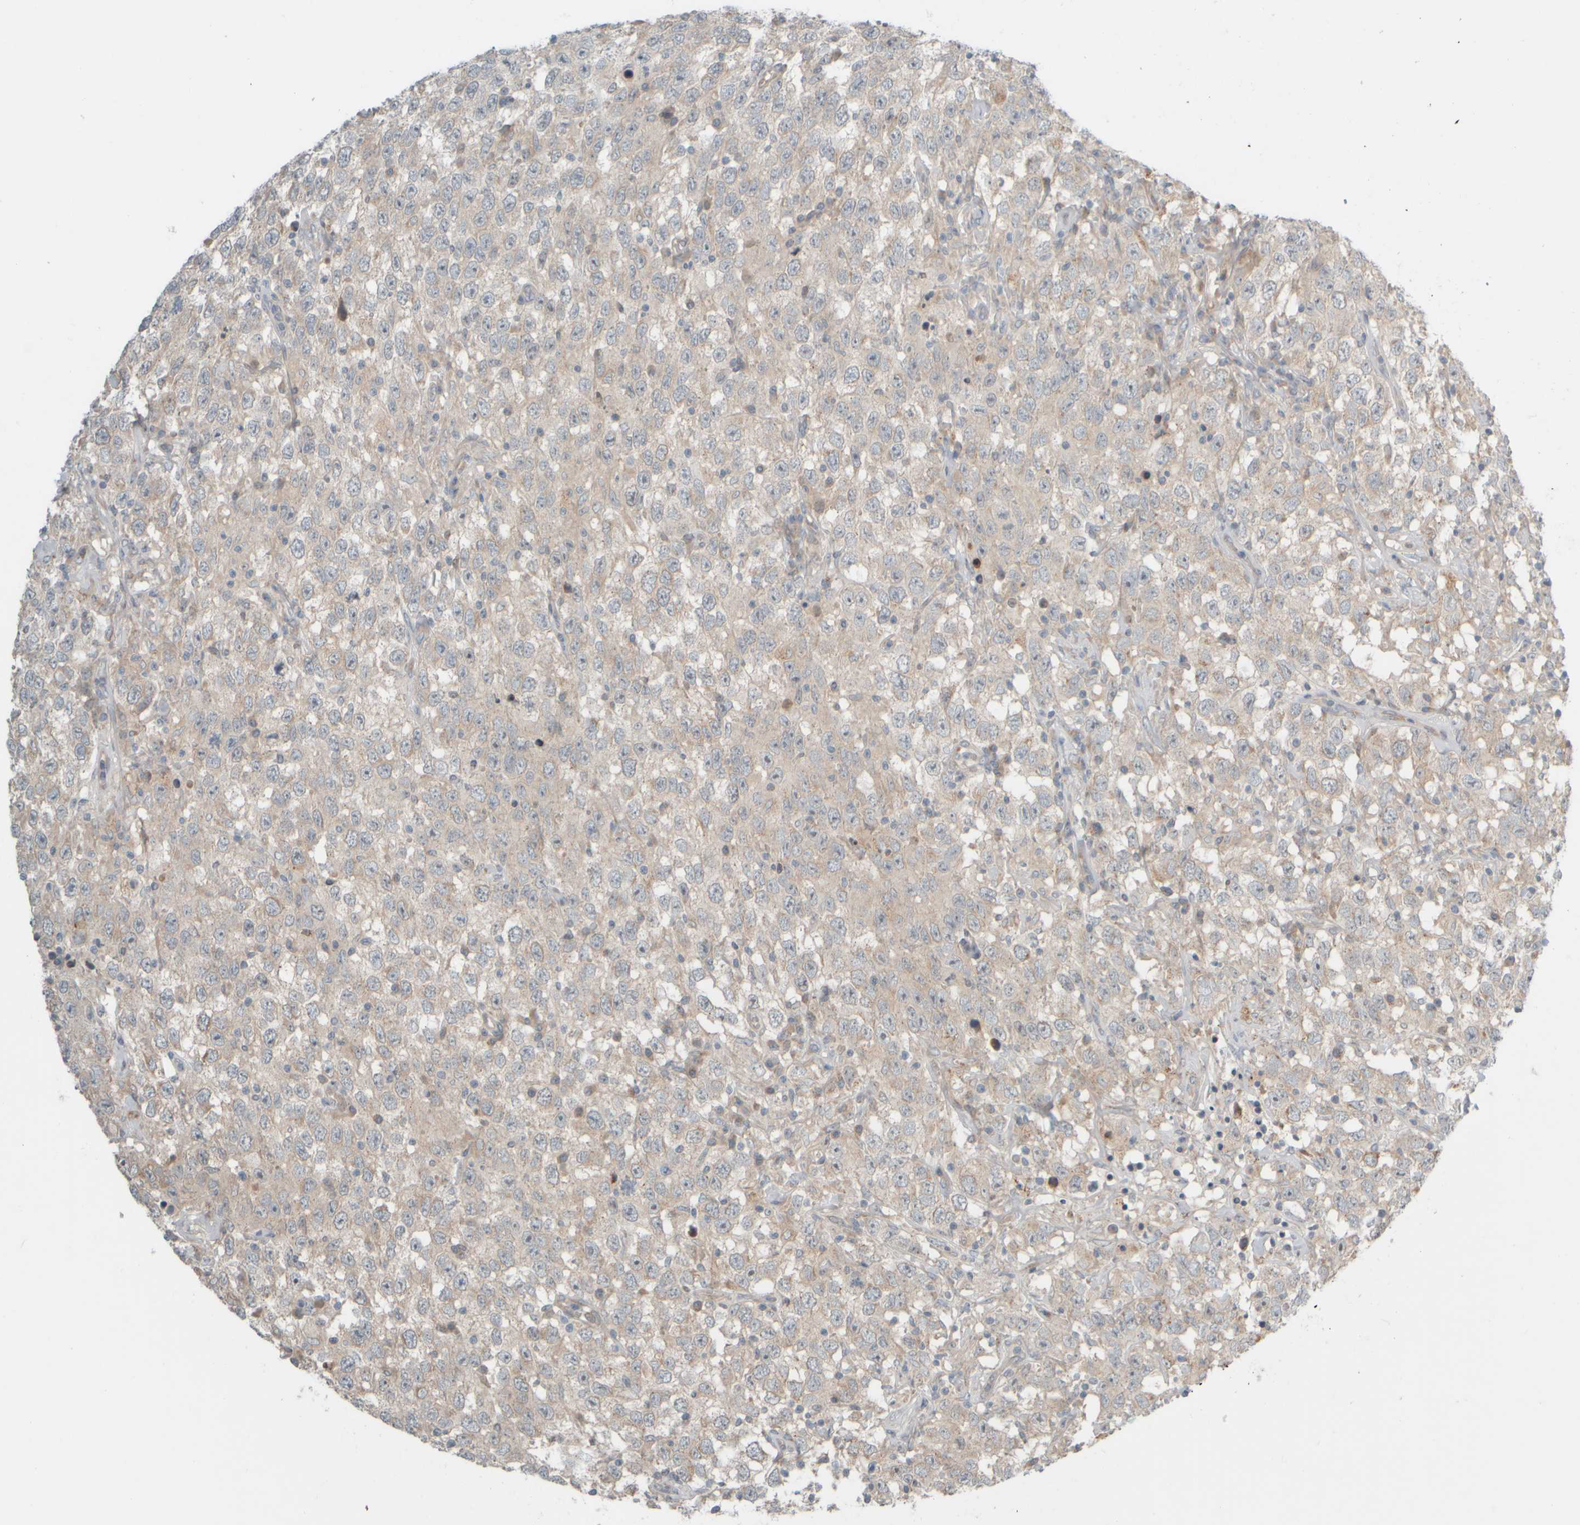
{"staining": {"intensity": "weak", "quantity": "<25%", "location": "cytoplasmic/membranous"}, "tissue": "testis cancer", "cell_type": "Tumor cells", "image_type": "cancer", "snomed": [{"axis": "morphology", "description": "Seminoma, NOS"}, {"axis": "topography", "description": "Testis"}], "caption": "Seminoma (testis) was stained to show a protein in brown. There is no significant staining in tumor cells.", "gene": "HGS", "patient": {"sex": "male", "age": 41}}